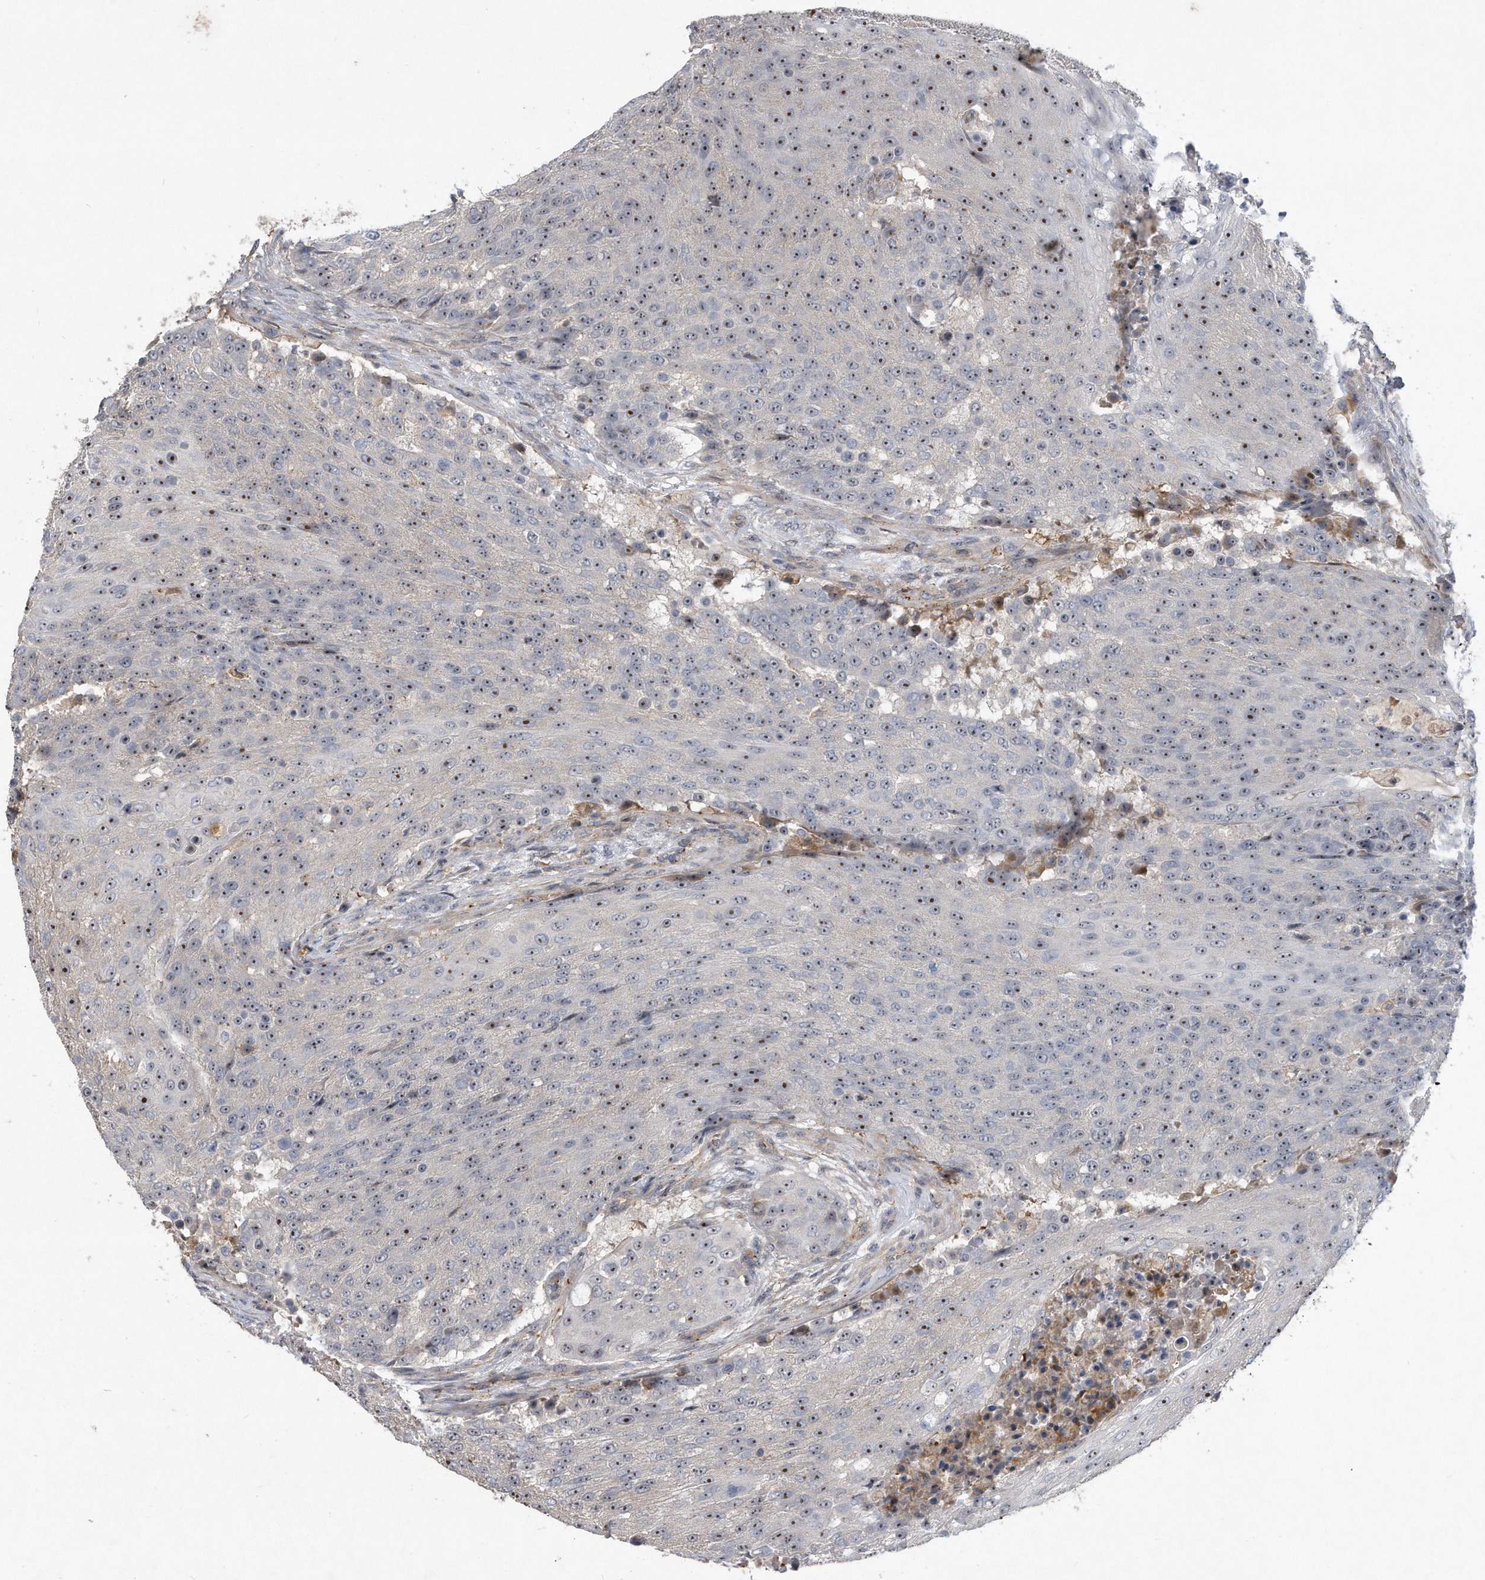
{"staining": {"intensity": "moderate", "quantity": ">75%", "location": "nuclear"}, "tissue": "urothelial cancer", "cell_type": "Tumor cells", "image_type": "cancer", "snomed": [{"axis": "morphology", "description": "Urothelial carcinoma, High grade"}, {"axis": "topography", "description": "Urinary bladder"}], "caption": "About >75% of tumor cells in high-grade urothelial carcinoma exhibit moderate nuclear protein expression as visualized by brown immunohistochemical staining.", "gene": "PGBD2", "patient": {"sex": "female", "age": 63}}